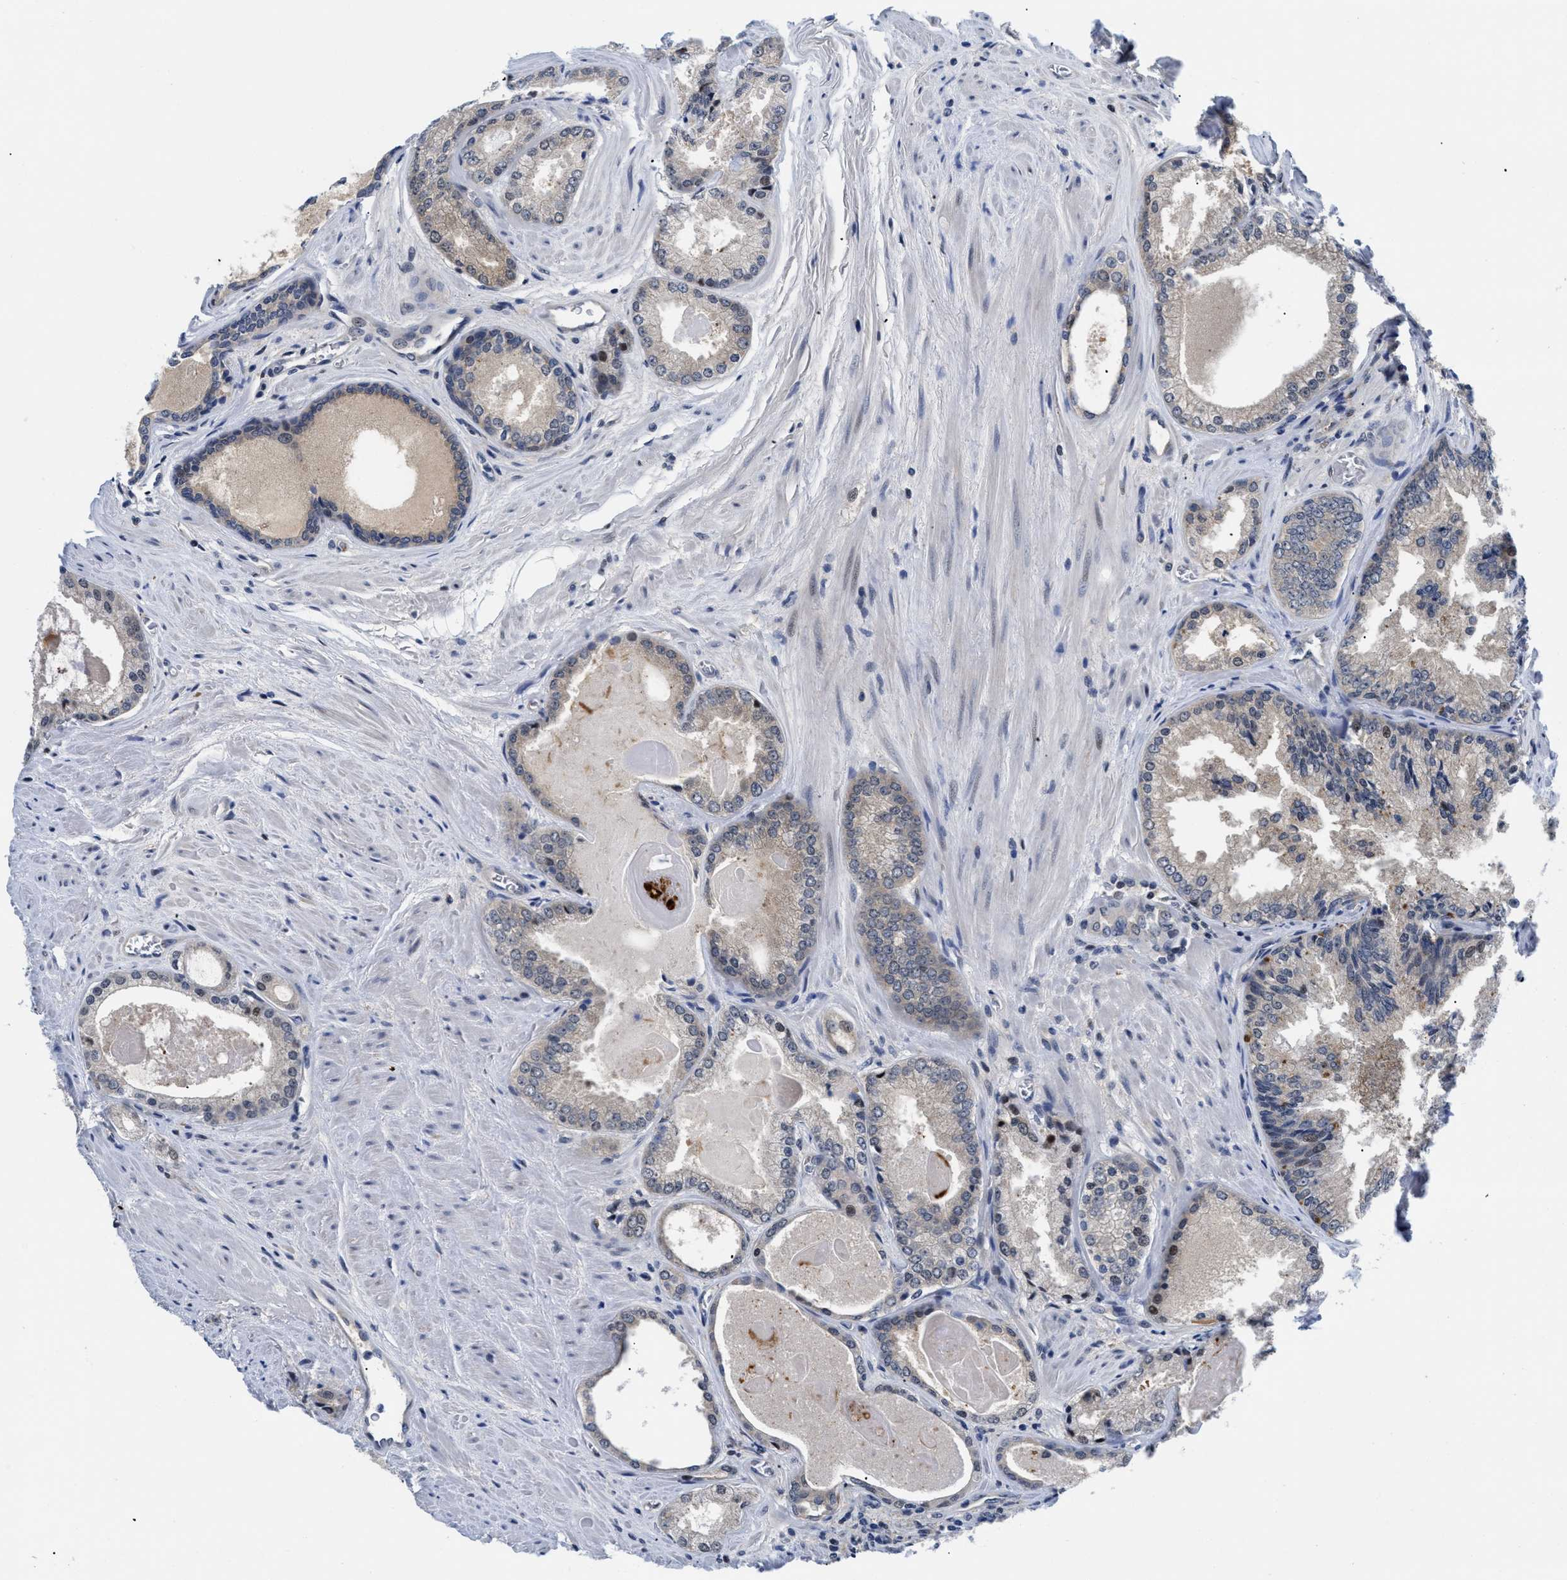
{"staining": {"intensity": "moderate", "quantity": "<25%", "location": "cytoplasmic/membranous,nuclear"}, "tissue": "prostate cancer", "cell_type": "Tumor cells", "image_type": "cancer", "snomed": [{"axis": "morphology", "description": "Adenocarcinoma, High grade"}, {"axis": "topography", "description": "Prostate"}], "caption": "Immunohistochemistry (IHC) photomicrograph of neoplastic tissue: human adenocarcinoma (high-grade) (prostate) stained using immunohistochemistry (IHC) reveals low levels of moderate protein expression localized specifically in the cytoplasmic/membranous and nuclear of tumor cells, appearing as a cytoplasmic/membranous and nuclear brown color.", "gene": "SLC29A2", "patient": {"sex": "male", "age": 65}}